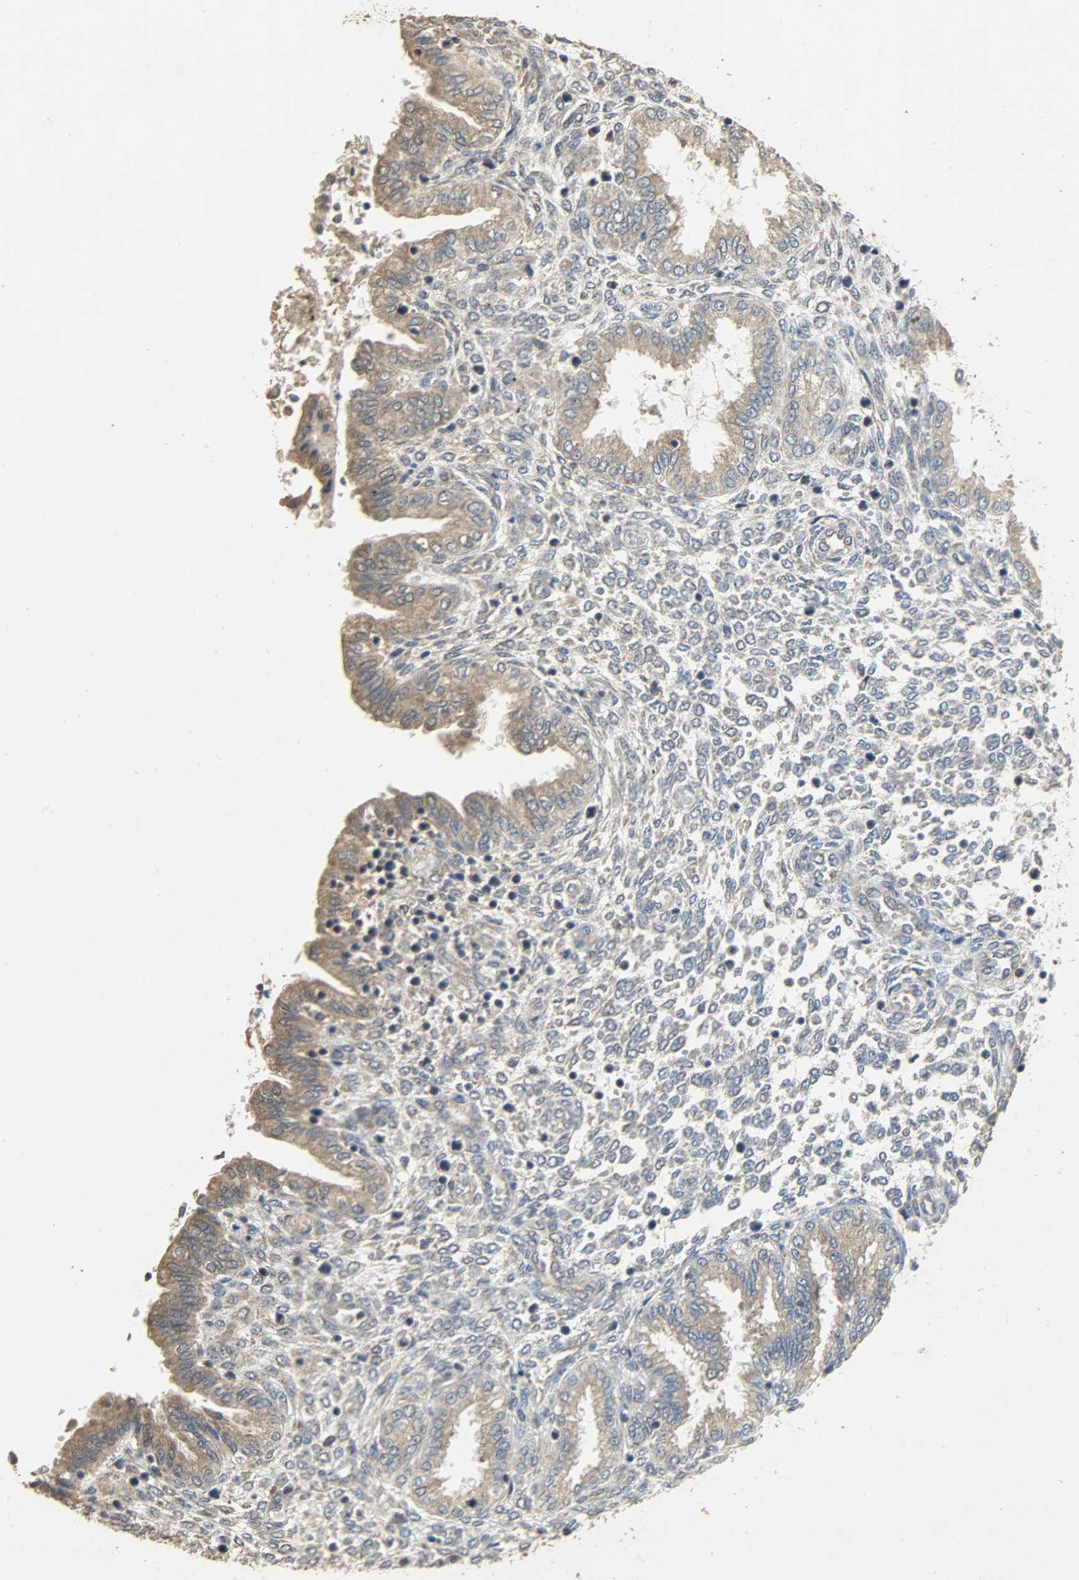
{"staining": {"intensity": "weak", "quantity": ">75%", "location": "cytoplasmic/membranous"}, "tissue": "endometrium", "cell_type": "Cells in endometrial stroma", "image_type": "normal", "snomed": [{"axis": "morphology", "description": "Normal tissue, NOS"}, {"axis": "topography", "description": "Endometrium"}], "caption": "Immunohistochemistry (IHC) photomicrograph of normal human endometrium stained for a protein (brown), which shows low levels of weak cytoplasmic/membranous staining in about >75% of cells in endometrial stroma.", "gene": "CDKN2C", "patient": {"sex": "female", "age": 33}}